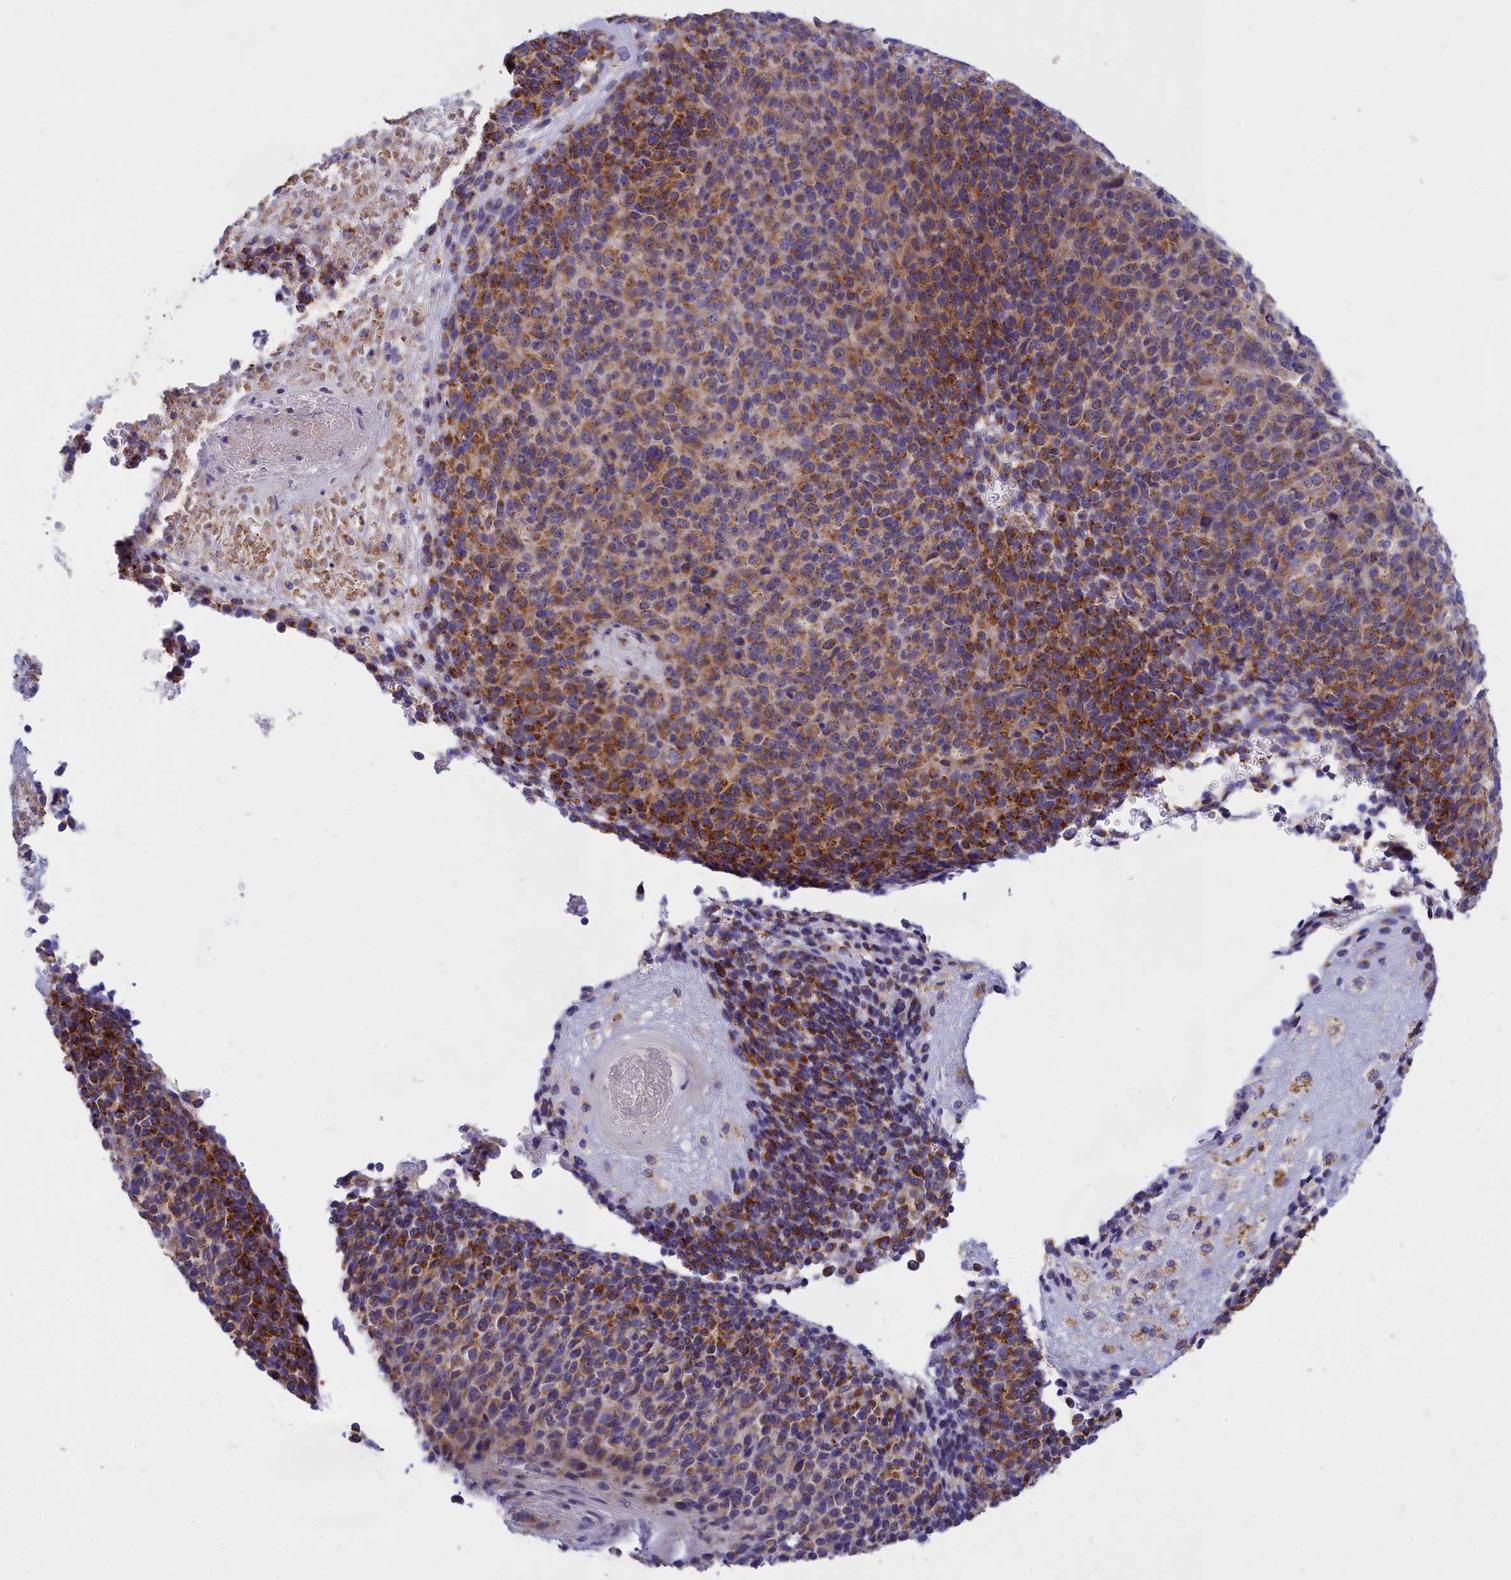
{"staining": {"intensity": "strong", "quantity": "25%-75%", "location": "cytoplasmic/membranous"}, "tissue": "melanoma", "cell_type": "Tumor cells", "image_type": "cancer", "snomed": [{"axis": "morphology", "description": "Malignant melanoma, Metastatic site"}, {"axis": "topography", "description": "Brain"}], "caption": "The photomicrograph reveals staining of malignant melanoma (metastatic site), revealing strong cytoplasmic/membranous protein expression (brown color) within tumor cells. (DAB = brown stain, brightfield microscopy at high magnification).", "gene": "TMEM30B", "patient": {"sex": "female", "age": 56}}